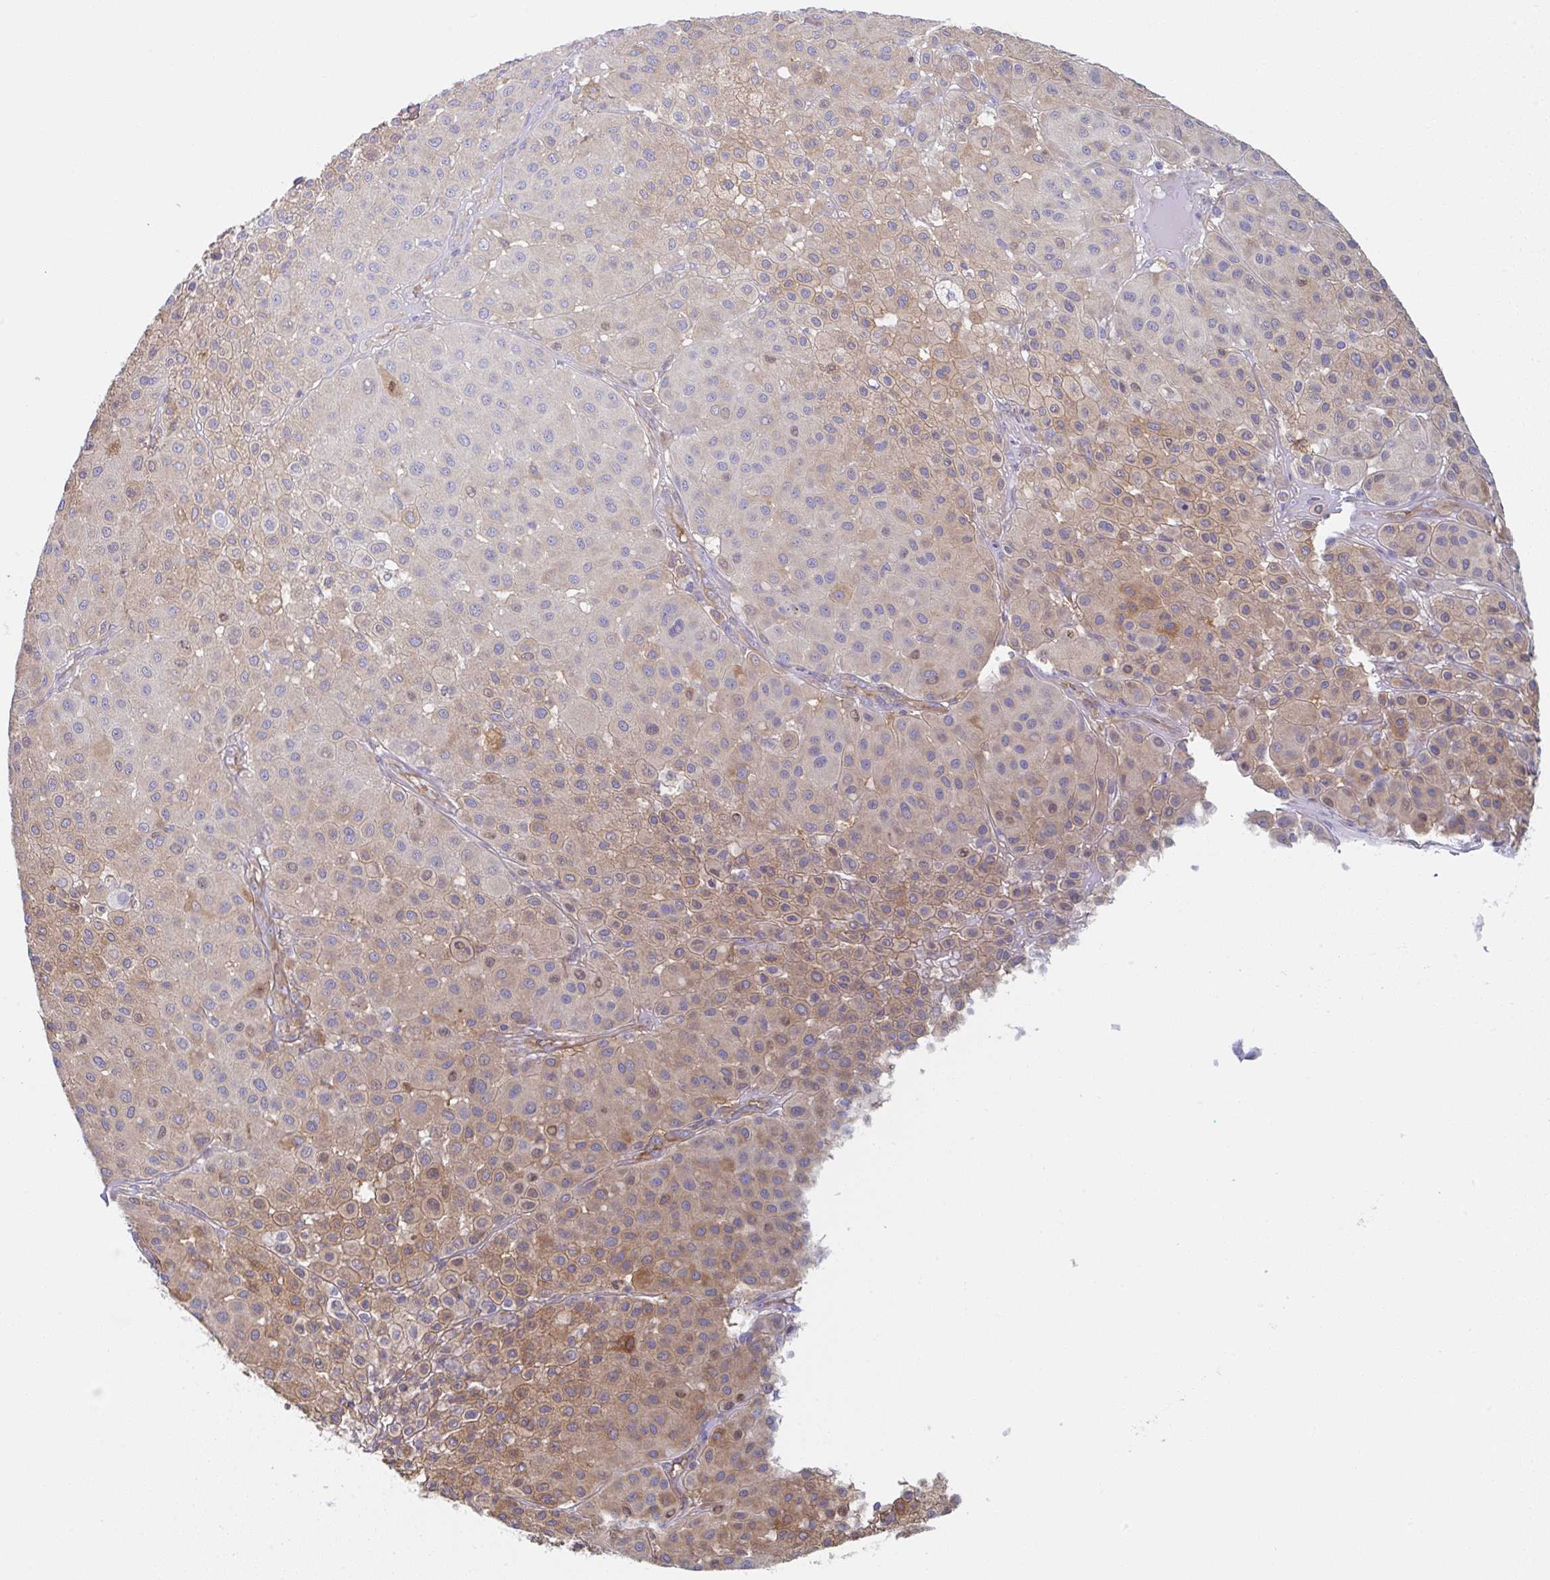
{"staining": {"intensity": "weak", "quantity": "25%-75%", "location": "cytoplasmic/membranous,nuclear"}, "tissue": "melanoma", "cell_type": "Tumor cells", "image_type": "cancer", "snomed": [{"axis": "morphology", "description": "Malignant melanoma, Metastatic site"}, {"axis": "topography", "description": "Smooth muscle"}], "caption": "A histopathology image of human melanoma stained for a protein exhibits weak cytoplasmic/membranous and nuclear brown staining in tumor cells.", "gene": "AMPD2", "patient": {"sex": "male", "age": 41}}